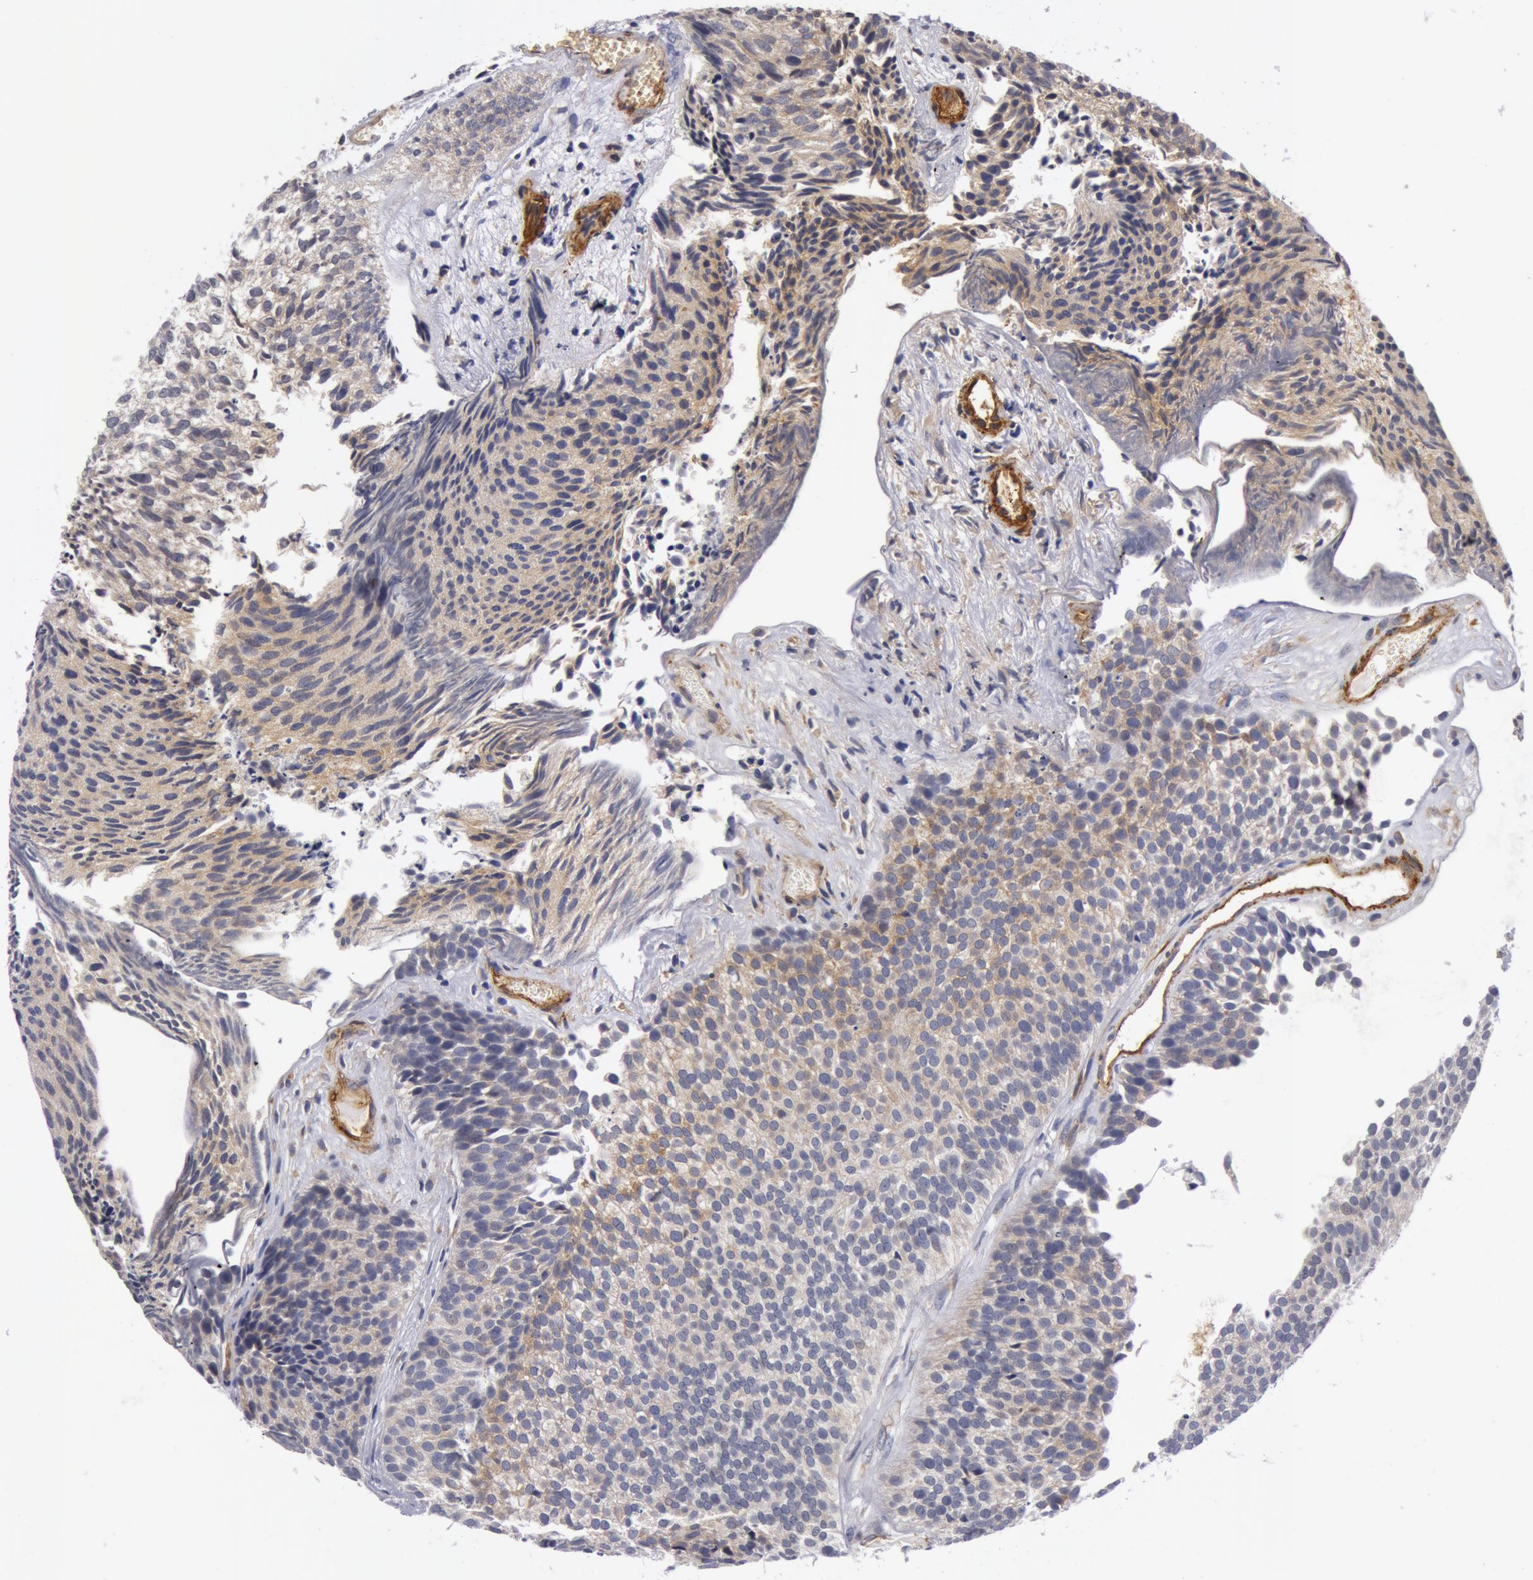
{"staining": {"intensity": "negative", "quantity": "none", "location": "none"}, "tissue": "urothelial cancer", "cell_type": "Tumor cells", "image_type": "cancer", "snomed": [{"axis": "morphology", "description": "Urothelial carcinoma, Low grade"}, {"axis": "topography", "description": "Urinary bladder"}], "caption": "An immunohistochemistry image of urothelial cancer is shown. There is no staining in tumor cells of urothelial cancer.", "gene": "IL23A", "patient": {"sex": "male", "age": 84}}